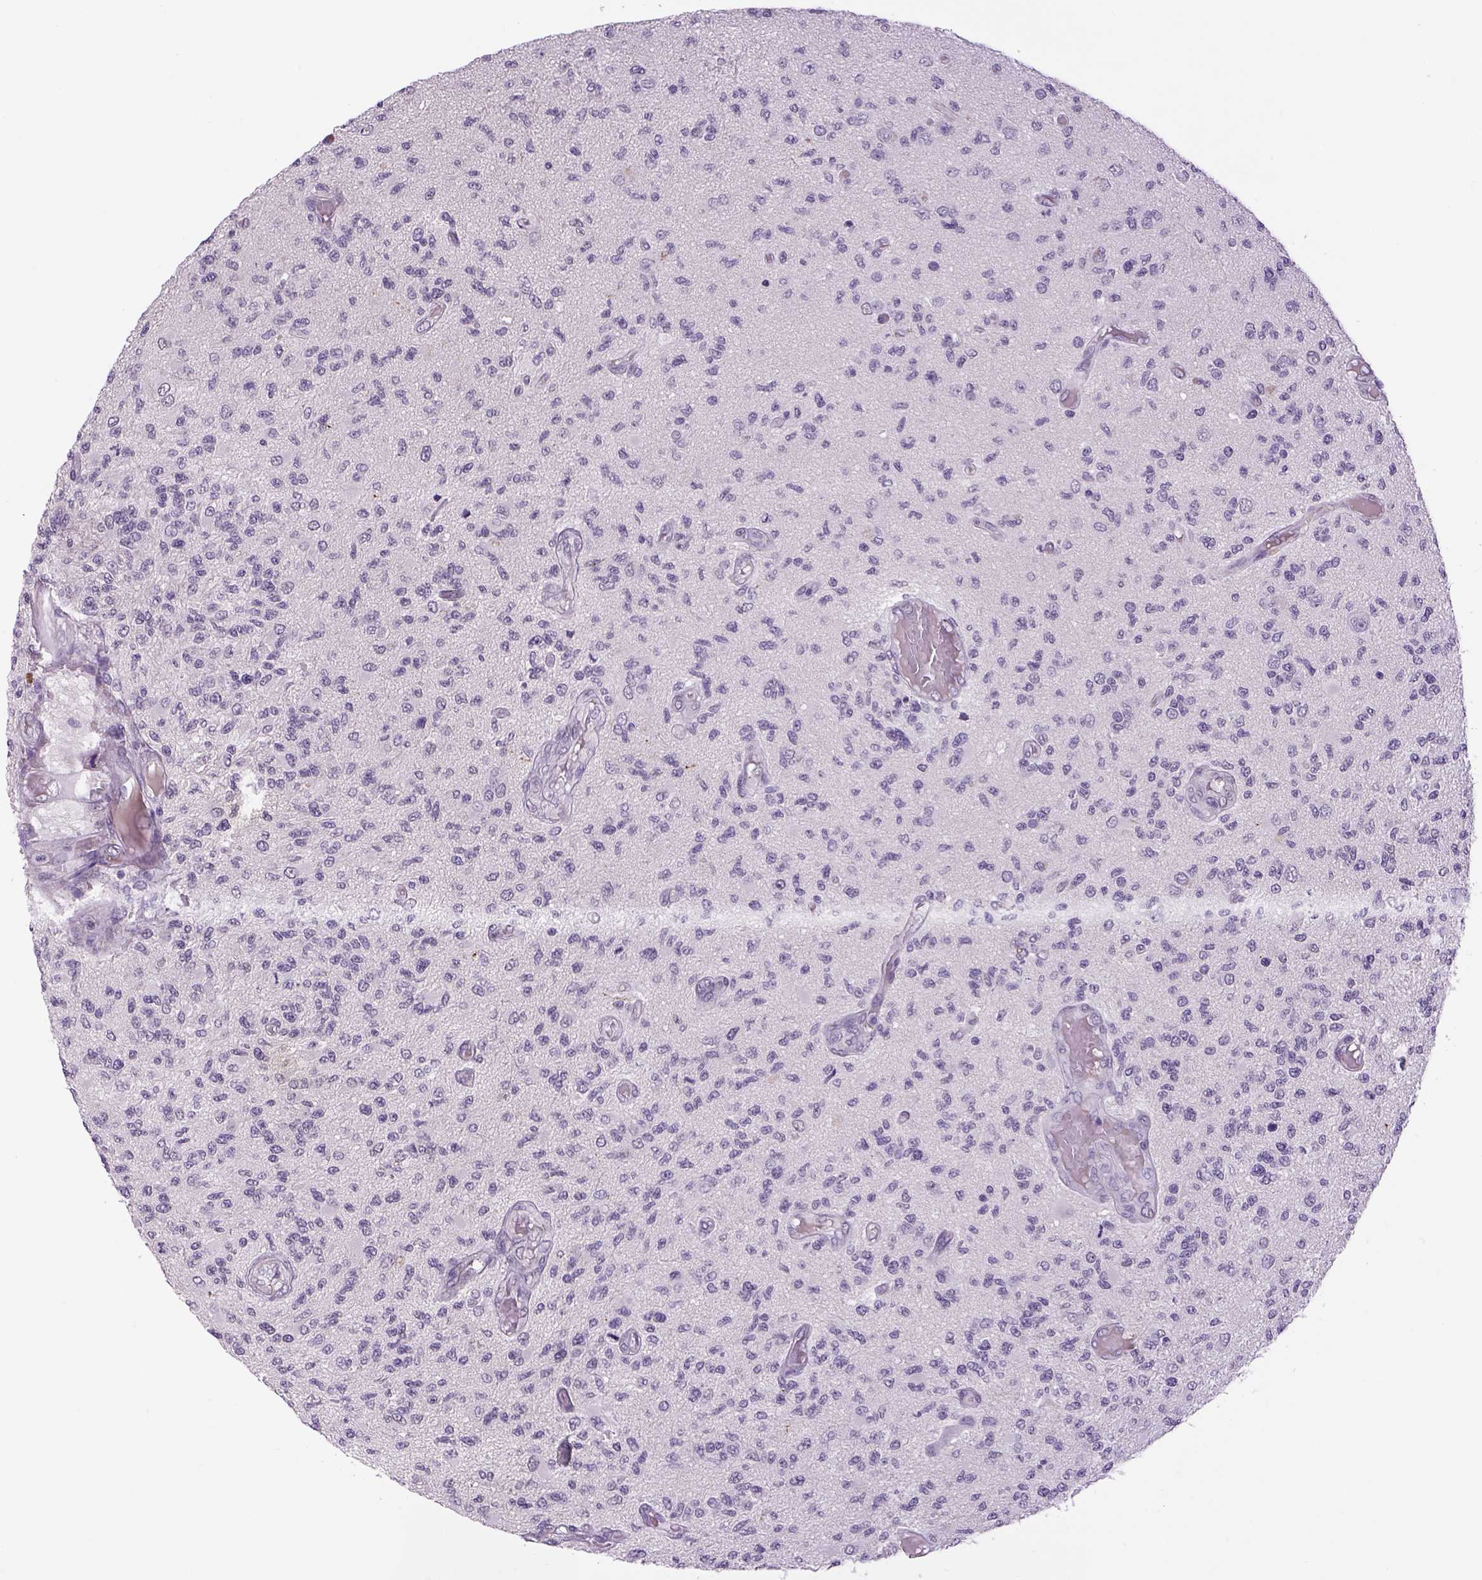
{"staining": {"intensity": "negative", "quantity": "none", "location": "none"}, "tissue": "glioma", "cell_type": "Tumor cells", "image_type": "cancer", "snomed": [{"axis": "morphology", "description": "Glioma, malignant, High grade"}, {"axis": "topography", "description": "Brain"}], "caption": "This is an immunohistochemistry (IHC) image of glioma. There is no staining in tumor cells.", "gene": "DBH", "patient": {"sex": "female", "age": 63}}